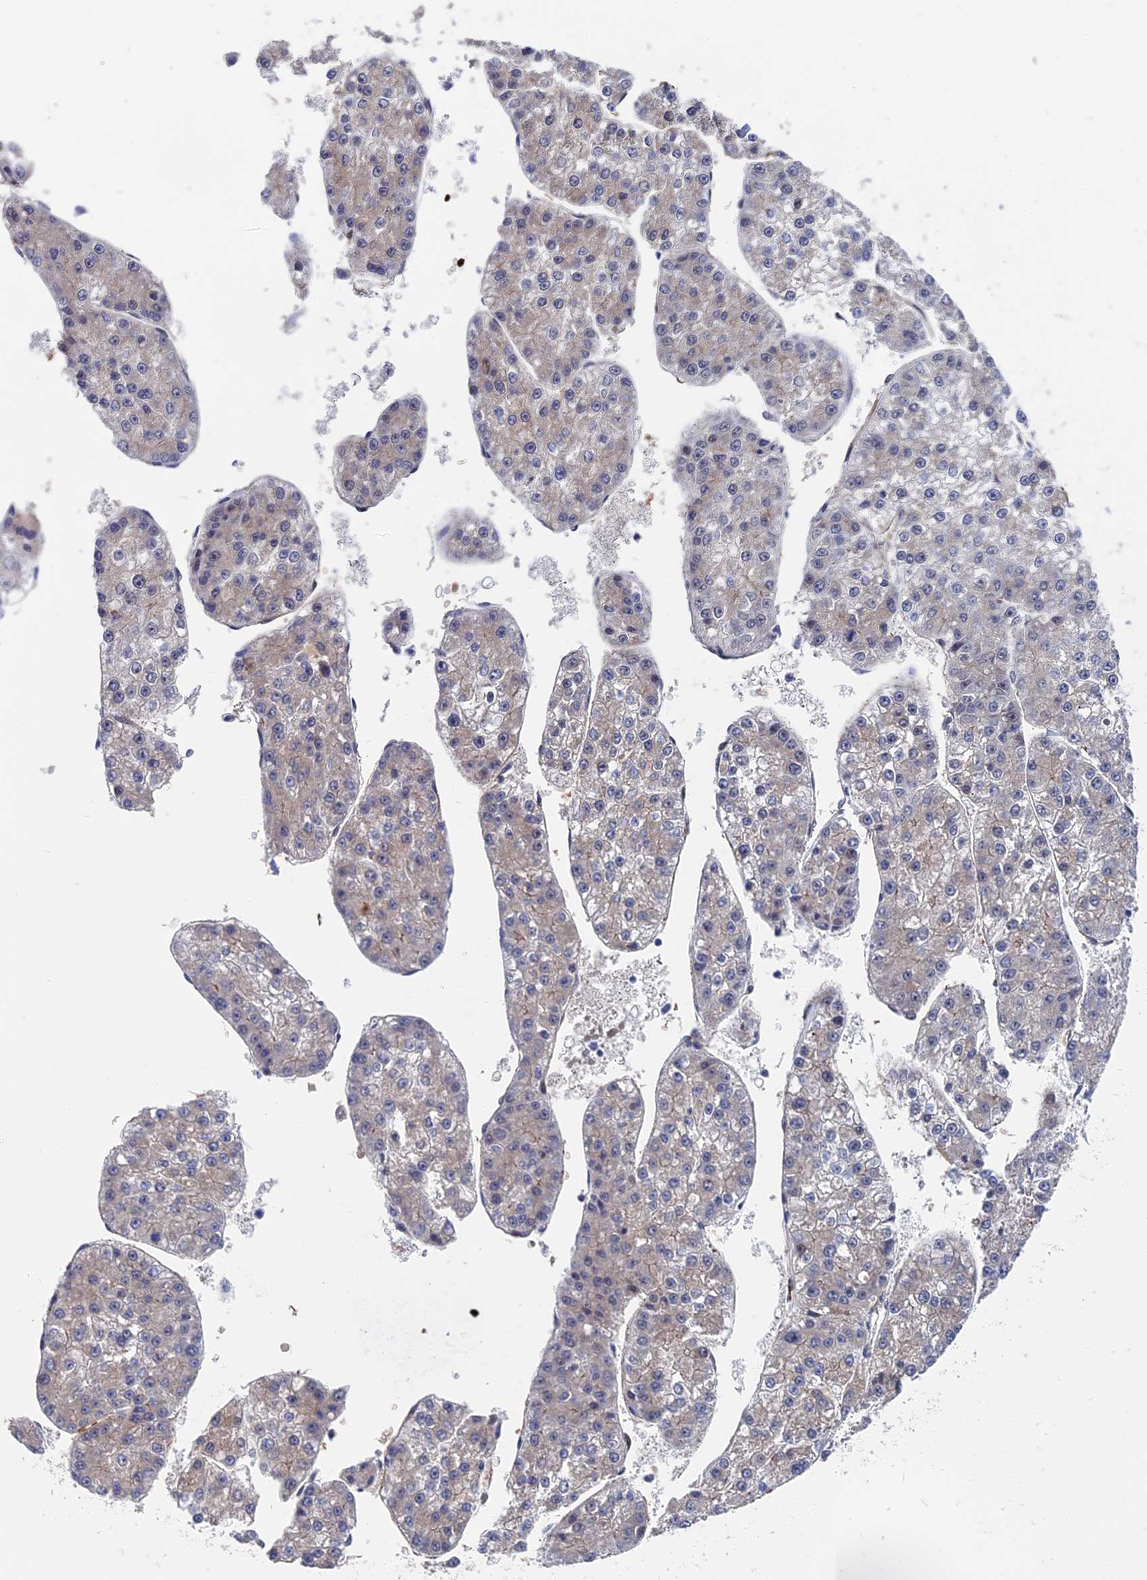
{"staining": {"intensity": "weak", "quantity": "<25%", "location": "cytoplasmic/membranous"}, "tissue": "liver cancer", "cell_type": "Tumor cells", "image_type": "cancer", "snomed": [{"axis": "morphology", "description": "Carcinoma, Hepatocellular, NOS"}, {"axis": "topography", "description": "Liver"}], "caption": "Hepatocellular carcinoma (liver) stained for a protein using immunohistochemistry exhibits no positivity tumor cells.", "gene": "EXOSC9", "patient": {"sex": "female", "age": 73}}